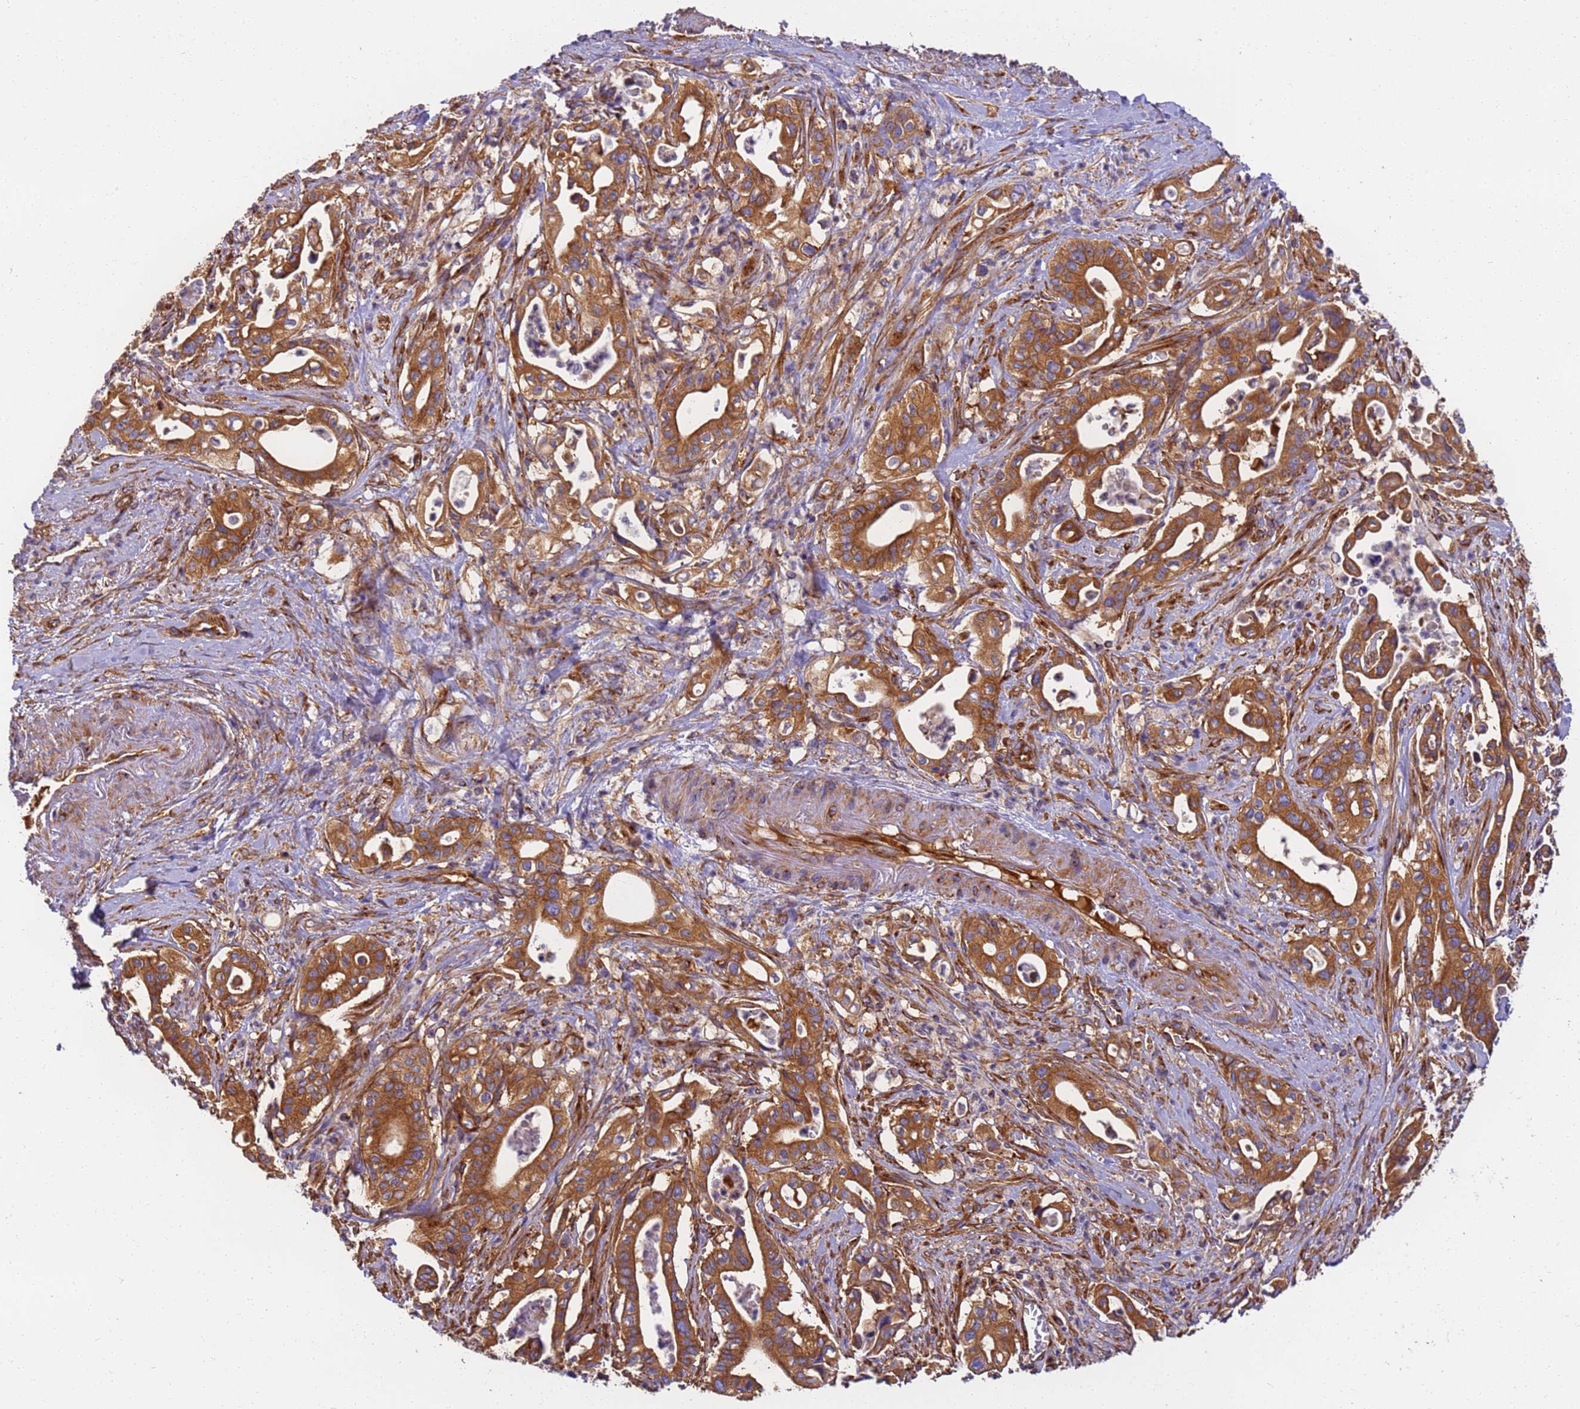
{"staining": {"intensity": "moderate", "quantity": ">75%", "location": "cytoplasmic/membranous"}, "tissue": "pancreatic cancer", "cell_type": "Tumor cells", "image_type": "cancer", "snomed": [{"axis": "morphology", "description": "Adenocarcinoma, NOS"}, {"axis": "topography", "description": "Pancreas"}], "caption": "Immunohistochemistry (IHC) image of neoplastic tissue: human pancreatic cancer (adenocarcinoma) stained using immunohistochemistry reveals medium levels of moderate protein expression localized specifically in the cytoplasmic/membranous of tumor cells, appearing as a cytoplasmic/membranous brown color.", "gene": "DYNC1I2", "patient": {"sex": "female", "age": 77}}